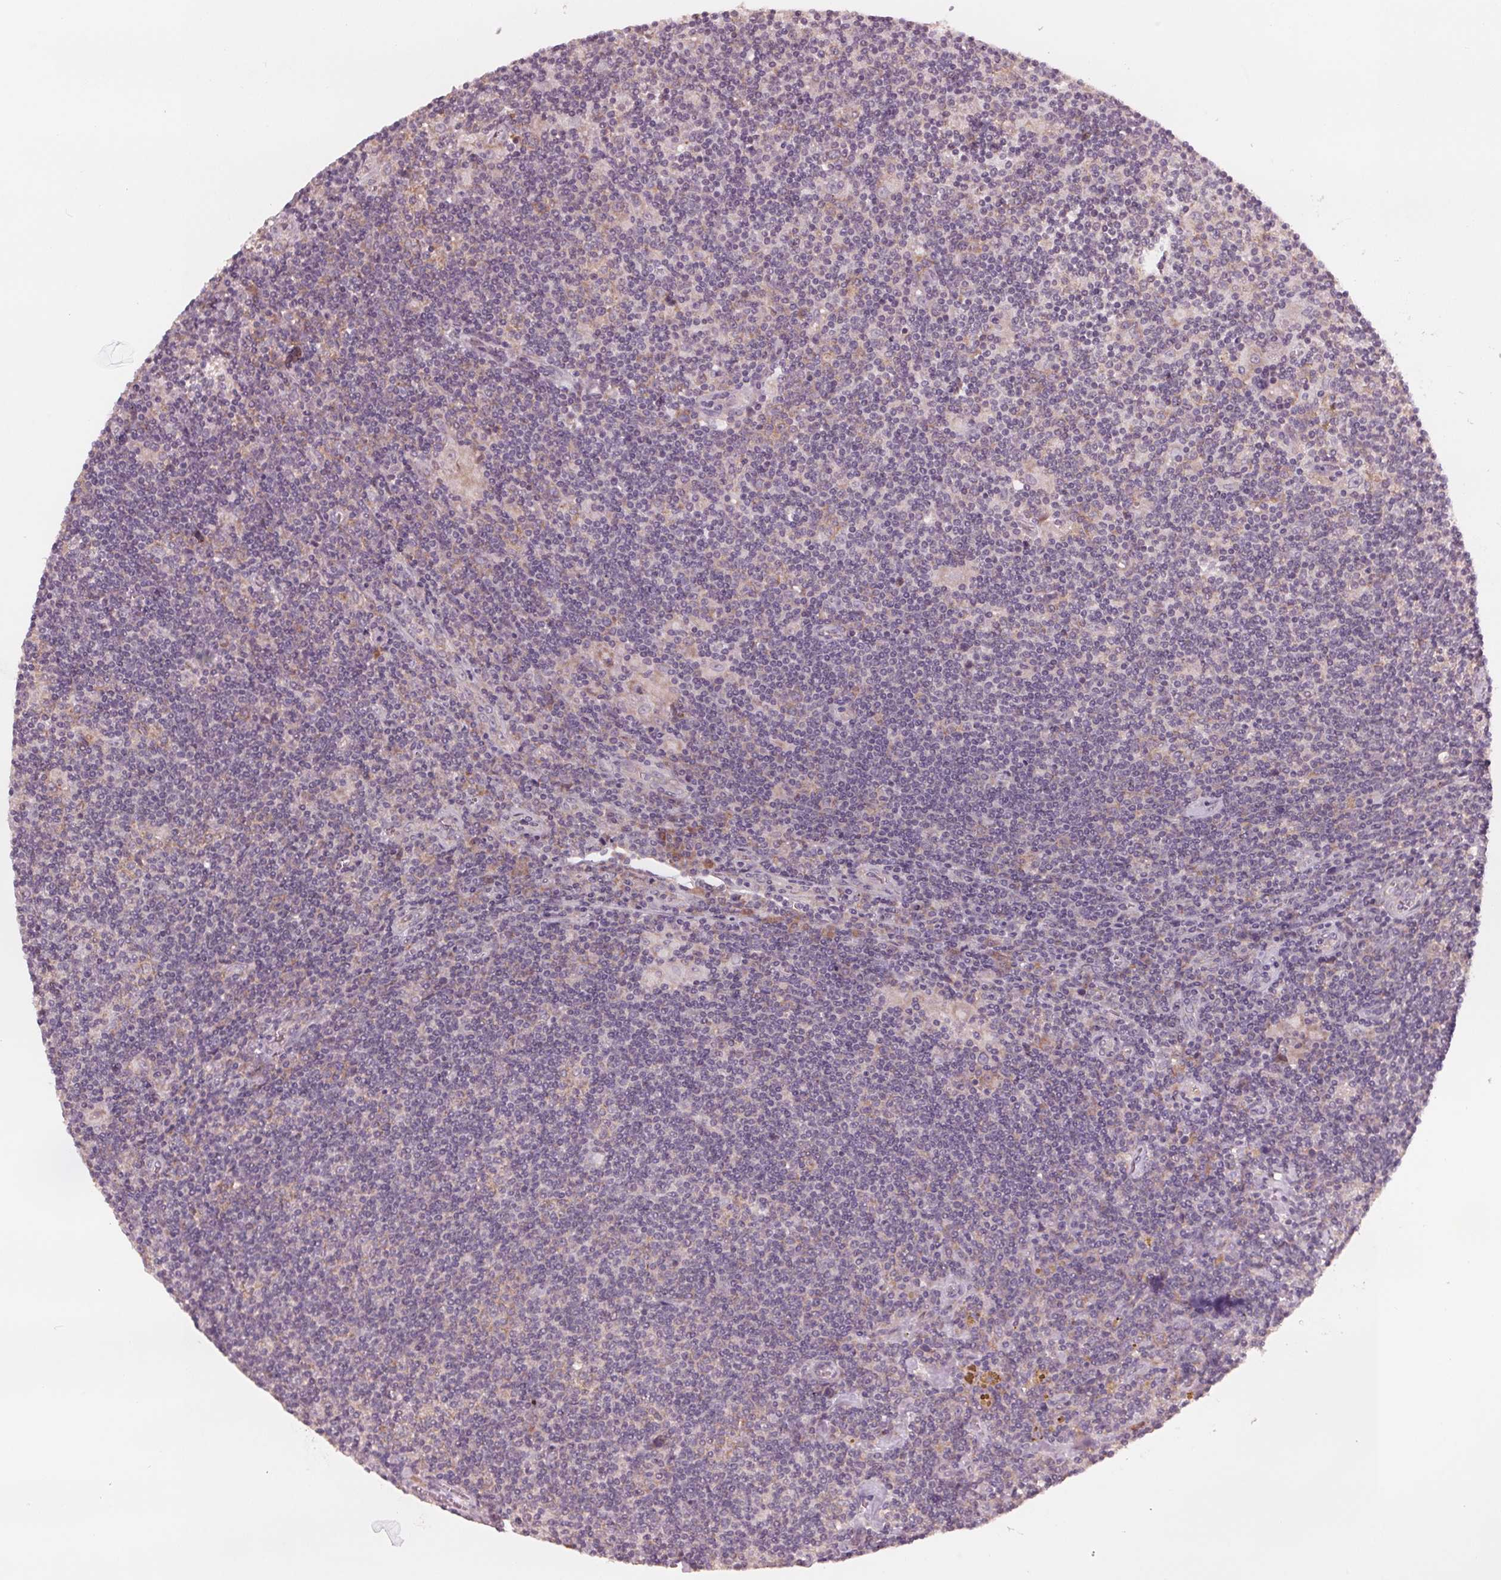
{"staining": {"intensity": "negative", "quantity": "none", "location": "none"}, "tissue": "lymphoma", "cell_type": "Tumor cells", "image_type": "cancer", "snomed": [{"axis": "morphology", "description": "Hodgkin's disease, NOS"}, {"axis": "topography", "description": "Lymph node"}], "caption": "The immunohistochemistry (IHC) photomicrograph has no significant expression in tumor cells of lymphoma tissue. (Brightfield microscopy of DAB immunohistochemistry at high magnification).", "gene": "GIGYF2", "patient": {"sex": "male", "age": 40}}